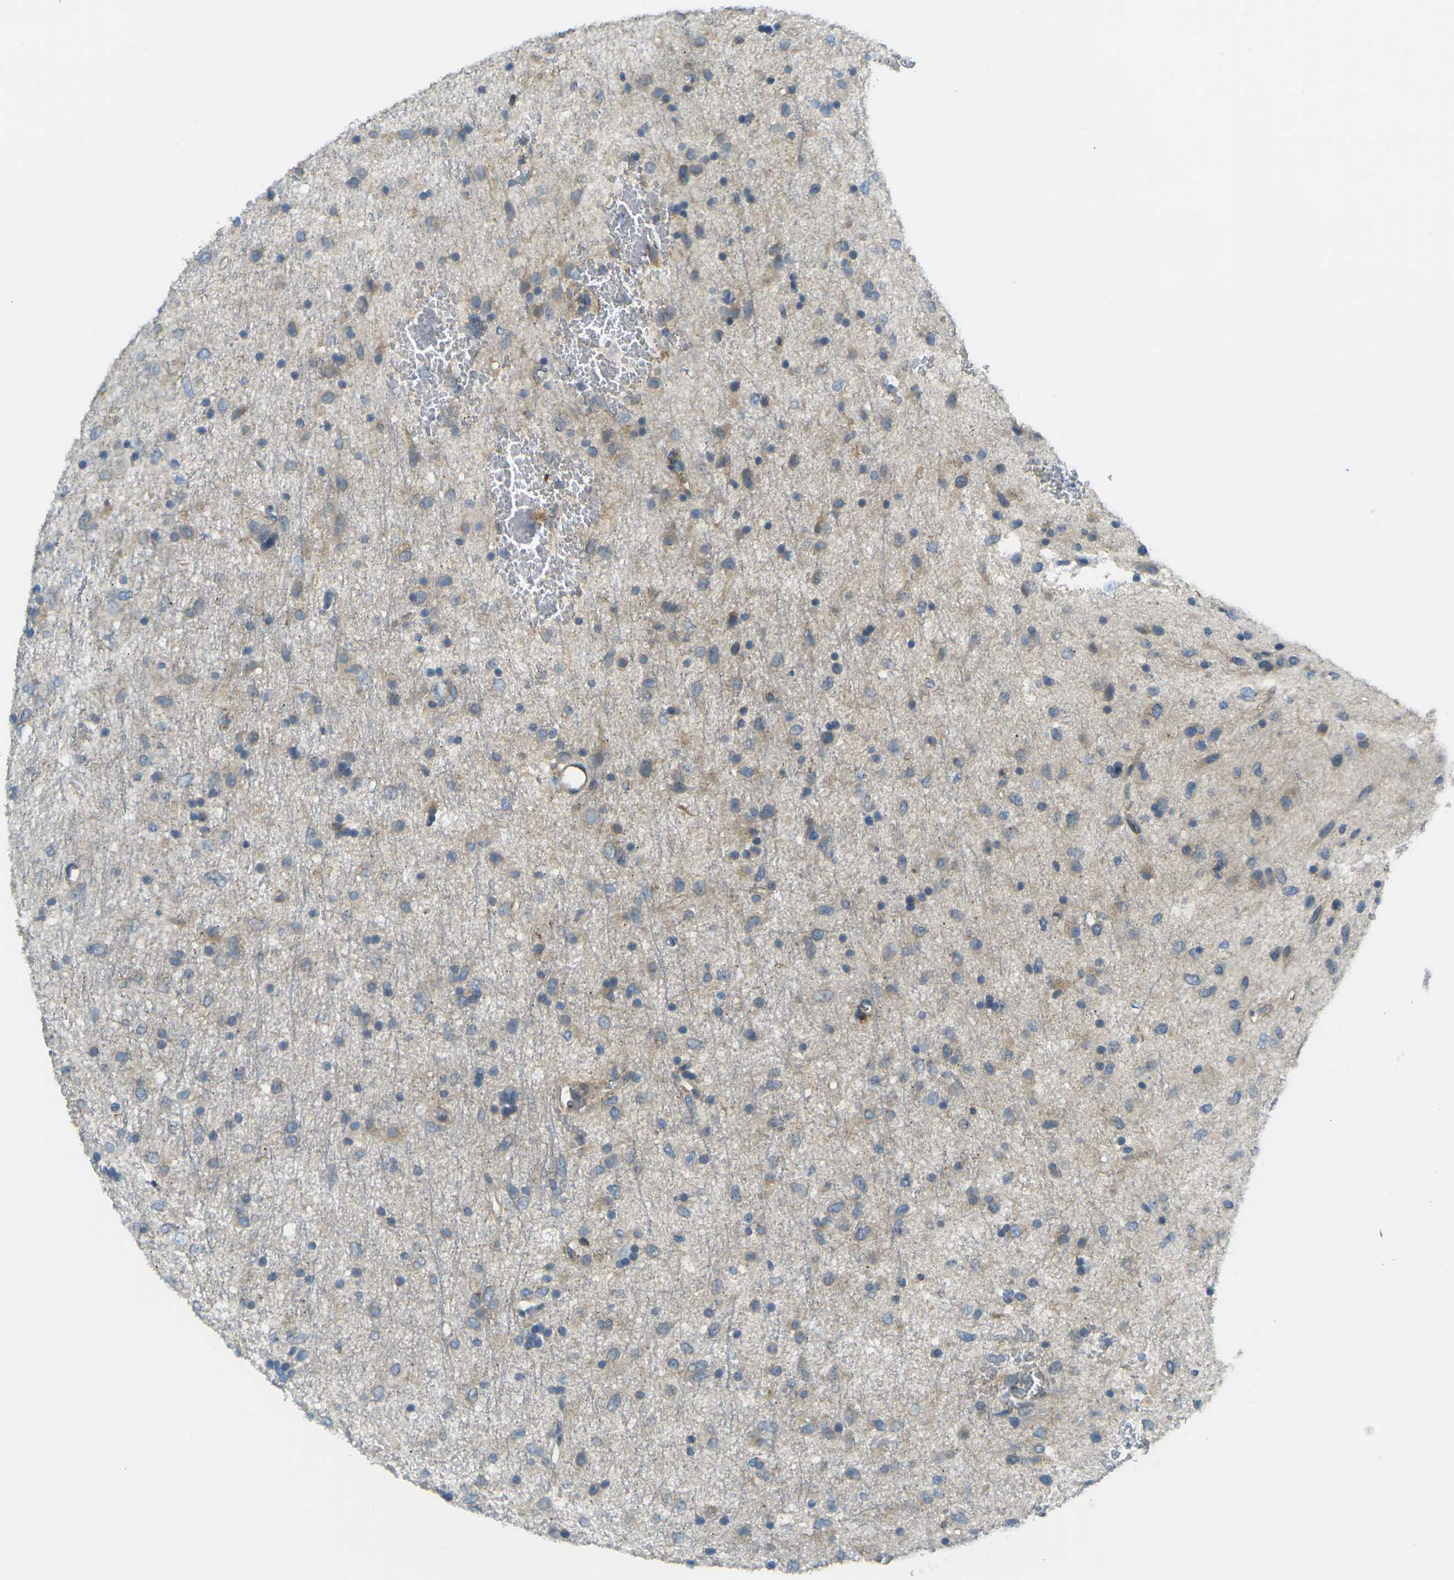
{"staining": {"intensity": "weak", "quantity": "25%-75%", "location": "cytoplasmic/membranous"}, "tissue": "glioma", "cell_type": "Tumor cells", "image_type": "cancer", "snomed": [{"axis": "morphology", "description": "Glioma, malignant, Low grade"}, {"axis": "topography", "description": "Brain"}], "caption": "Malignant low-grade glioma stained for a protein (brown) displays weak cytoplasmic/membranous positive expression in approximately 25%-75% of tumor cells.", "gene": "RHBDD1", "patient": {"sex": "male", "age": 77}}